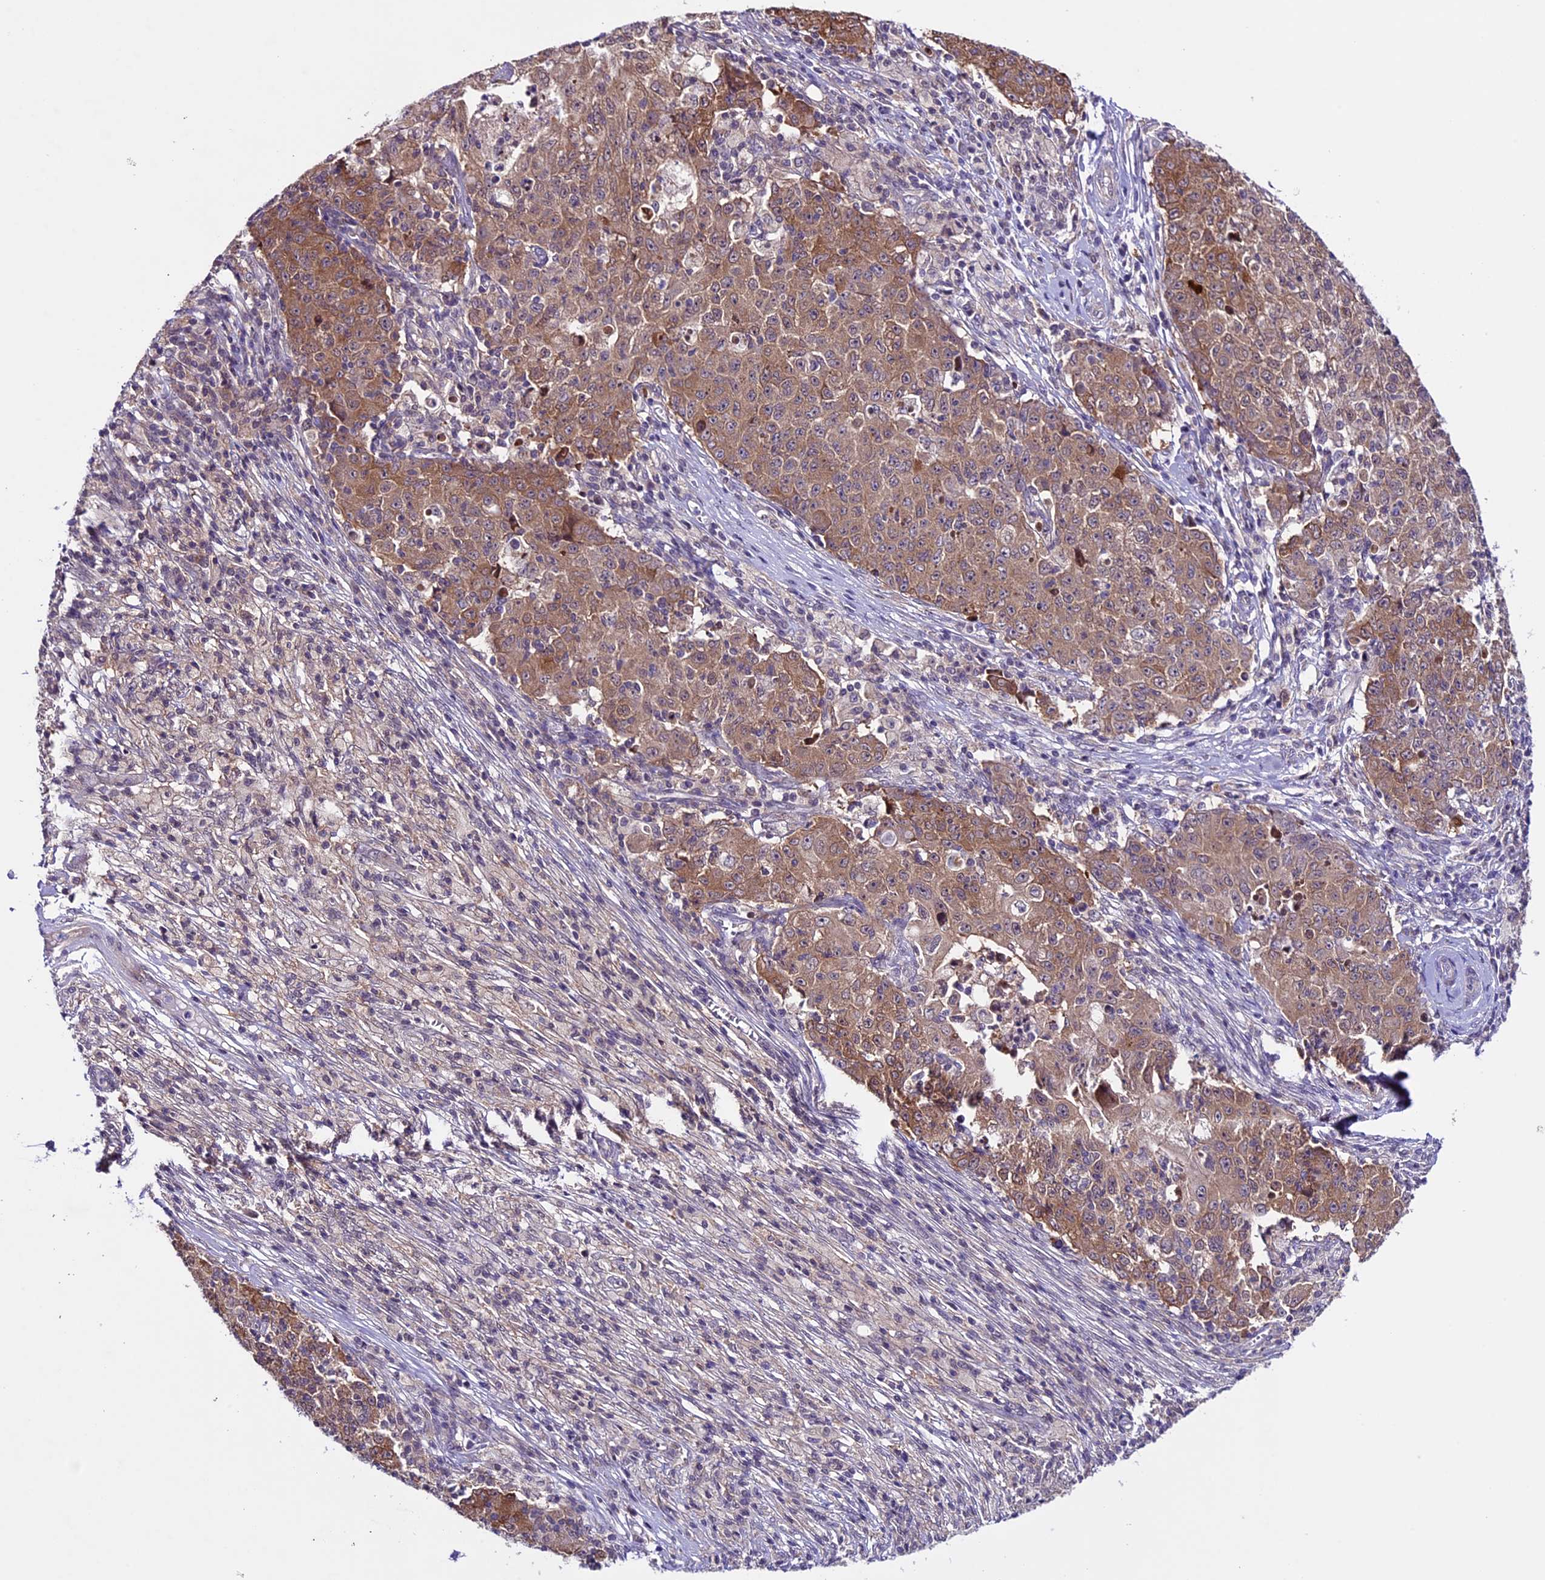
{"staining": {"intensity": "moderate", "quantity": ">75%", "location": "cytoplasmic/membranous"}, "tissue": "ovarian cancer", "cell_type": "Tumor cells", "image_type": "cancer", "snomed": [{"axis": "morphology", "description": "Carcinoma, endometroid"}, {"axis": "topography", "description": "Ovary"}], "caption": "High-power microscopy captured an immunohistochemistry micrograph of ovarian endometroid carcinoma, revealing moderate cytoplasmic/membranous positivity in about >75% of tumor cells. (brown staining indicates protein expression, while blue staining denotes nuclei).", "gene": "XKR7", "patient": {"sex": "female", "age": 42}}